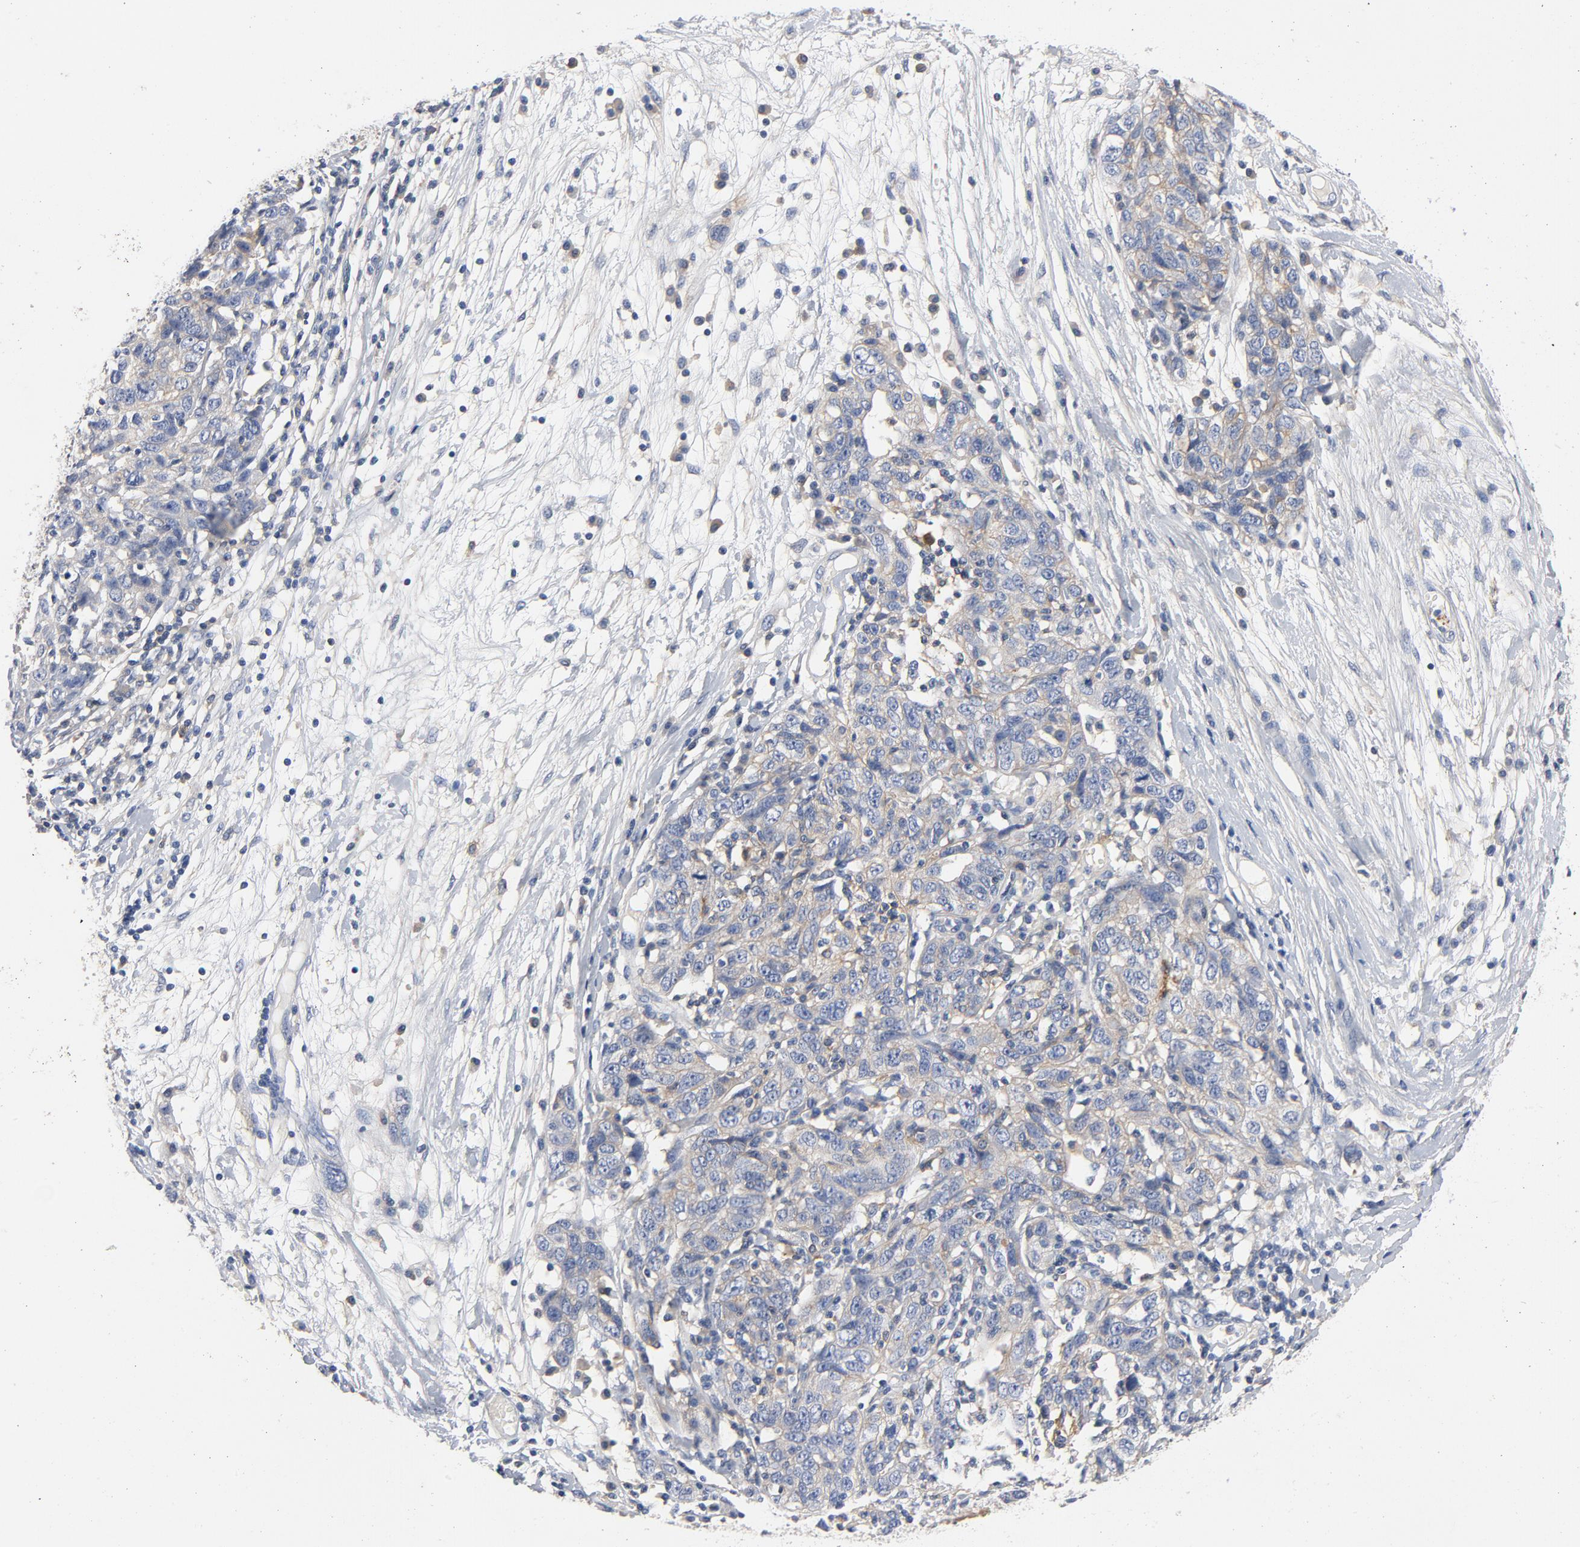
{"staining": {"intensity": "weak", "quantity": ">75%", "location": "cytoplasmic/membranous"}, "tissue": "ovarian cancer", "cell_type": "Tumor cells", "image_type": "cancer", "snomed": [{"axis": "morphology", "description": "Cystadenocarcinoma, serous, NOS"}, {"axis": "topography", "description": "Ovary"}], "caption": "Brown immunohistochemical staining in ovarian serous cystadenocarcinoma demonstrates weak cytoplasmic/membranous staining in about >75% of tumor cells. The protein of interest is shown in brown color, while the nuclei are stained blue.", "gene": "SRC", "patient": {"sex": "female", "age": 71}}